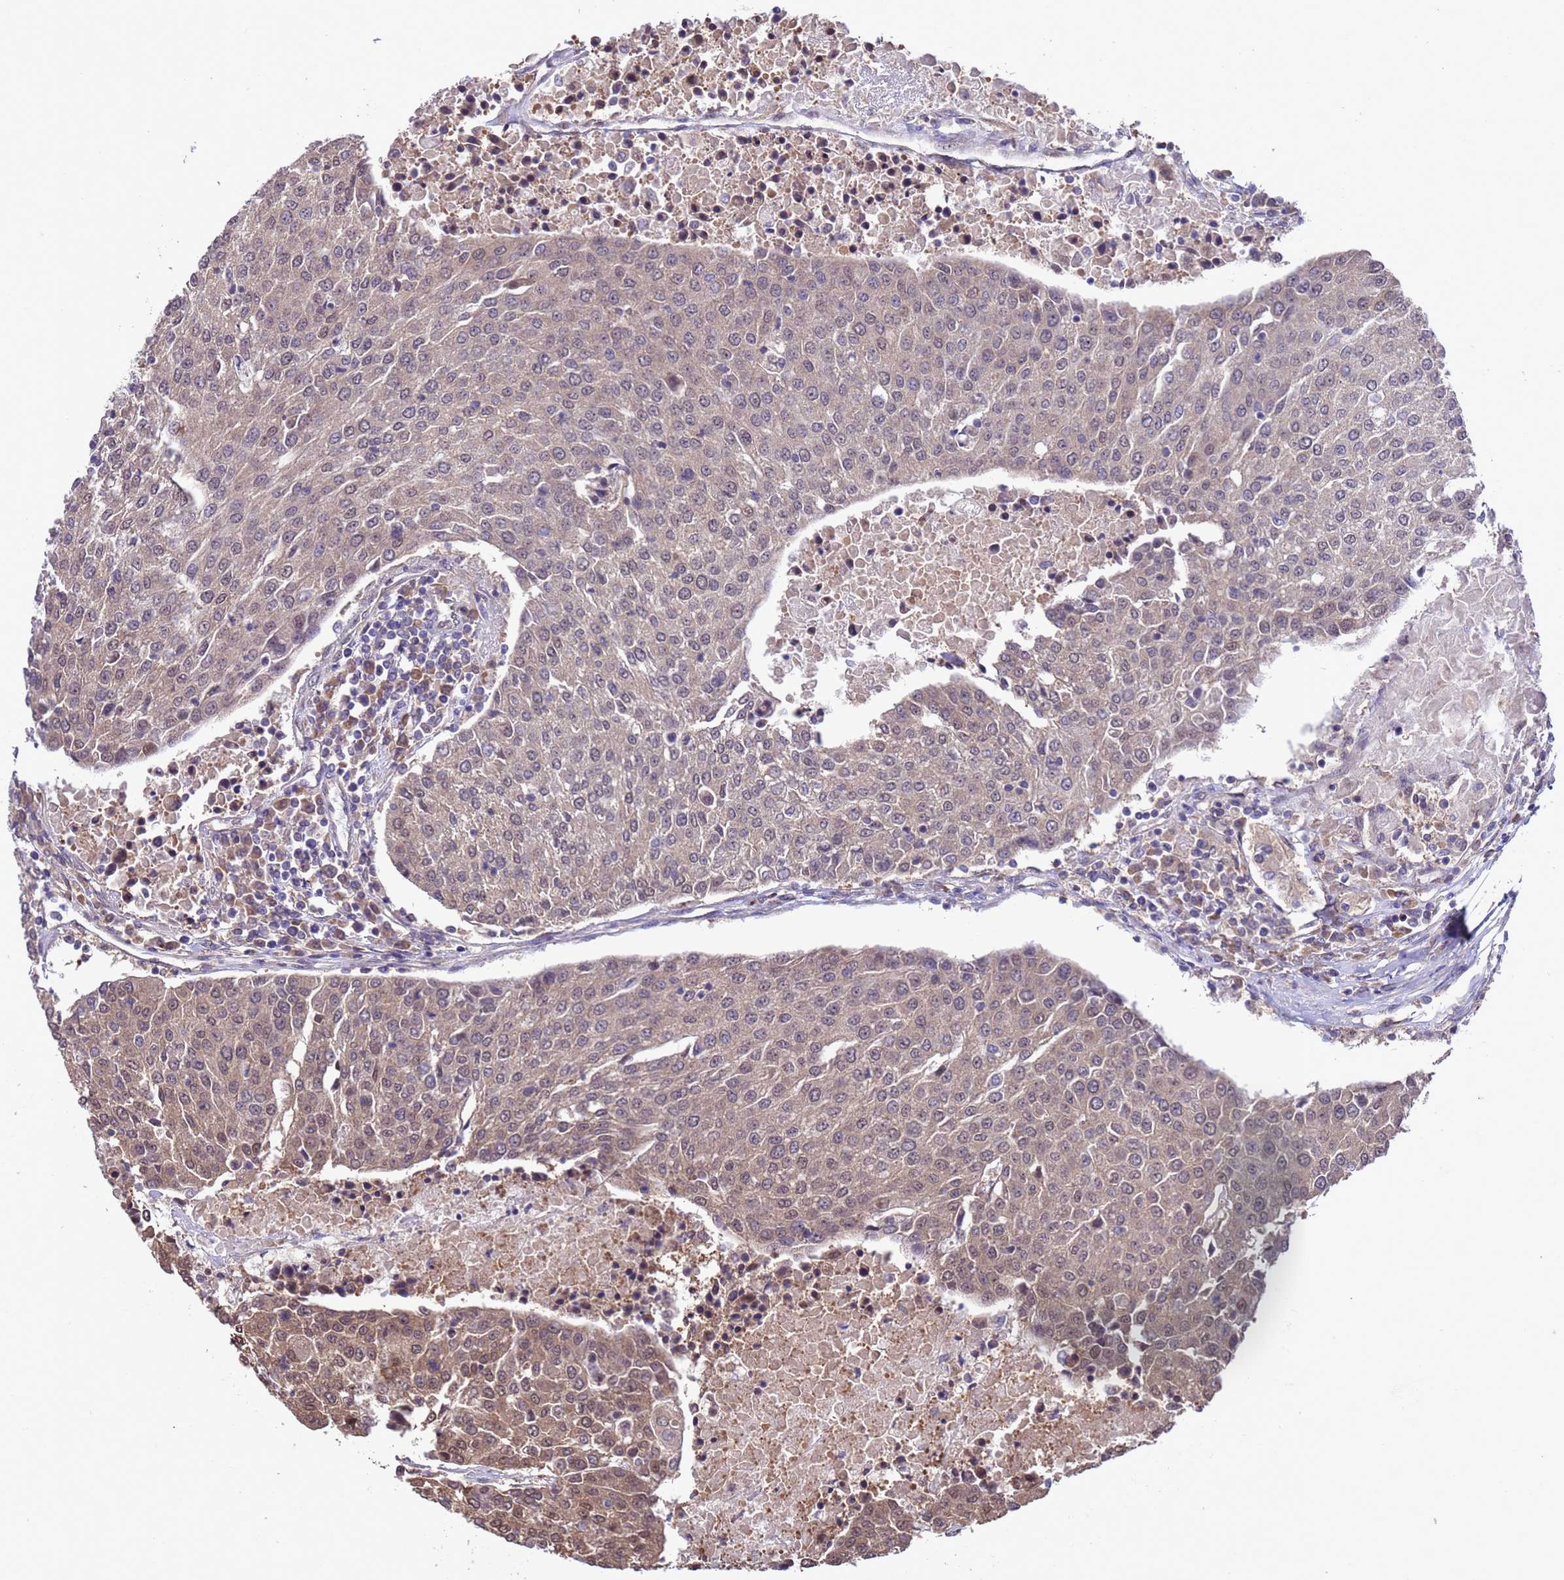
{"staining": {"intensity": "weak", "quantity": "25%-75%", "location": "cytoplasmic/membranous,nuclear"}, "tissue": "urothelial cancer", "cell_type": "Tumor cells", "image_type": "cancer", "snomed": [{"axis": "morphology", "description": "Urothelial carcinoma, High grade"}, {"axis": "topography", "description": "Urinary bladder"}], "caption": "Immunohistochemistry of human high-grade urothelial carcinoma demonstrates low levels of weak cytoplasmic/membranous and nuclear staining in approximately 25%-75% of tumor cells.", "gene": "ZFP69B", "patient": {"sex": "female", "age": 85}}